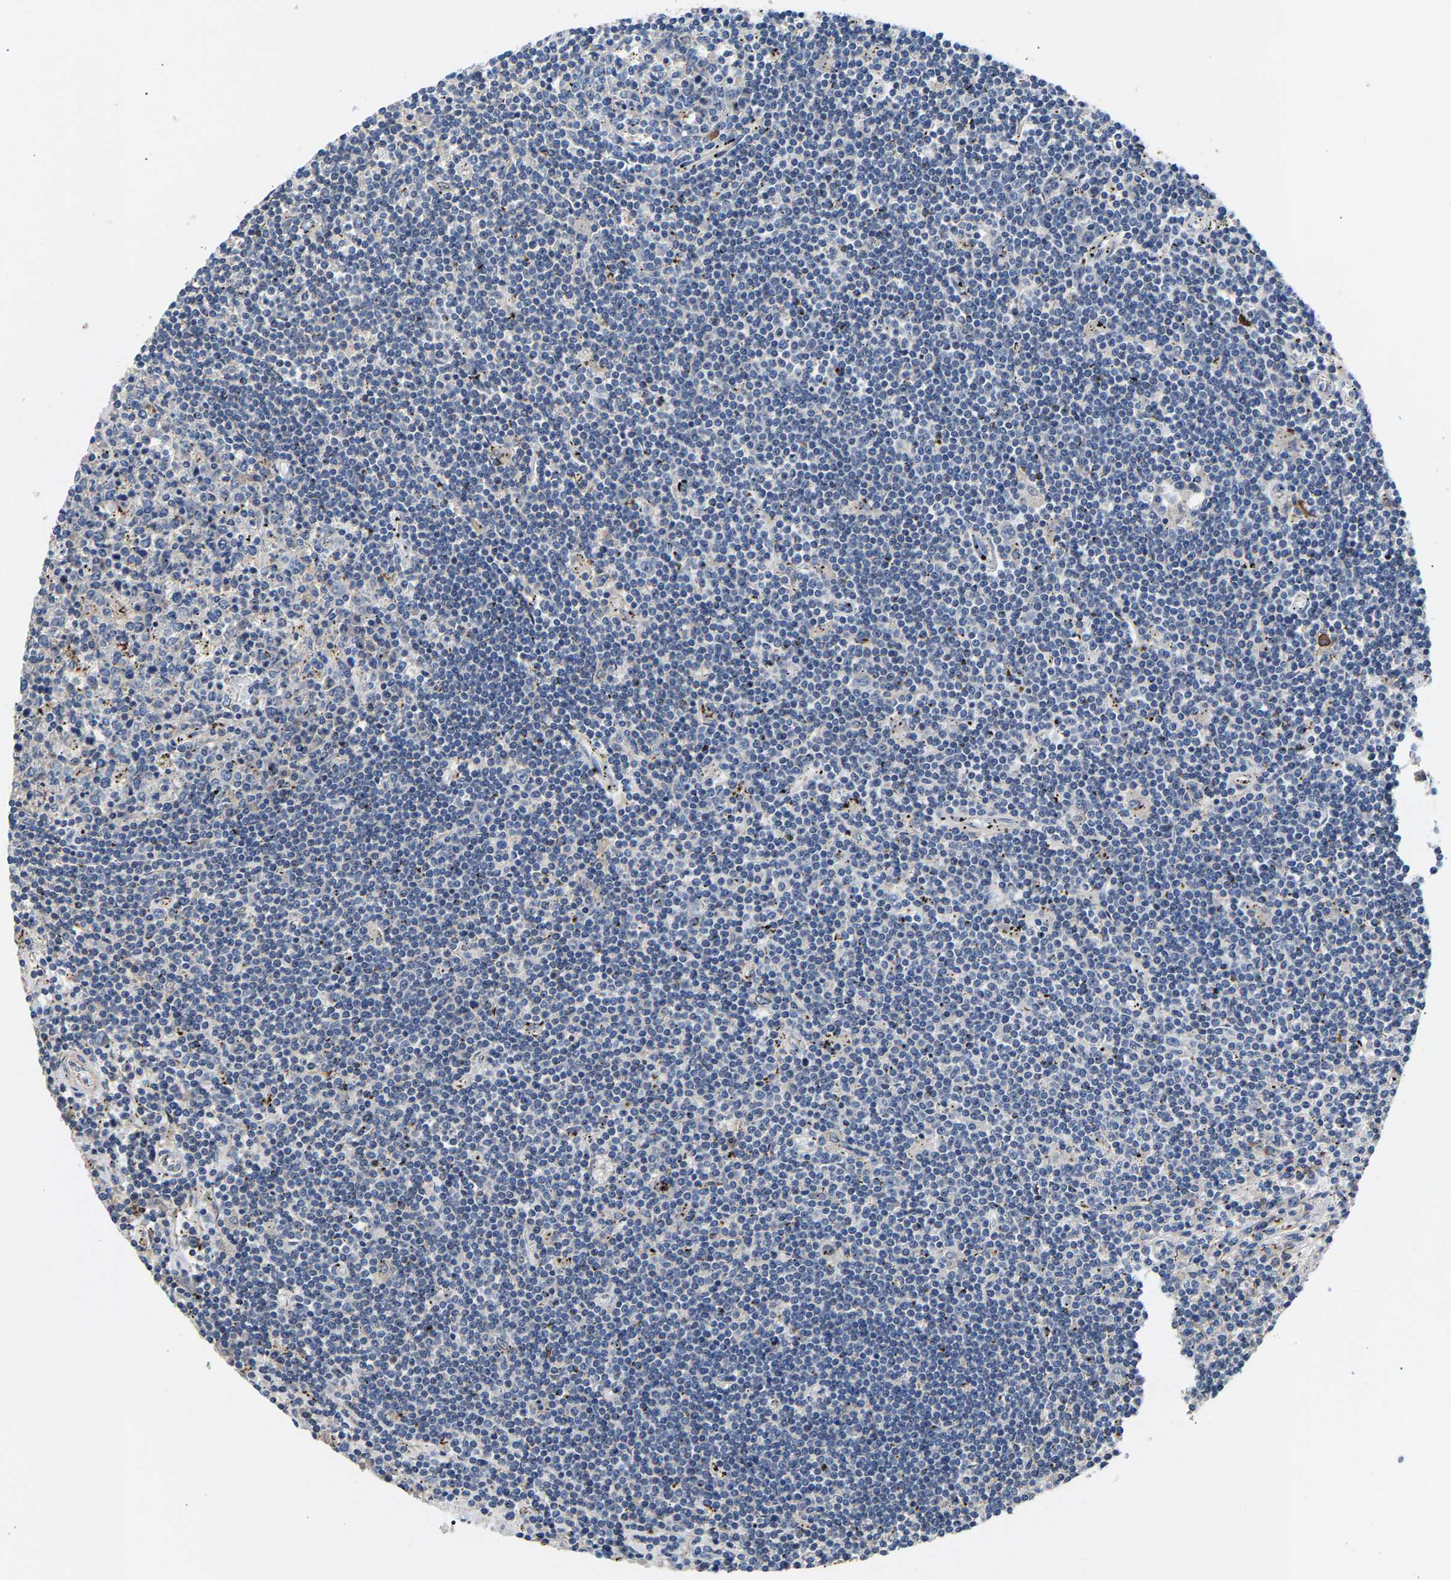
{"staining": {"intensity": "negative", "quantity": "none", "location": "none"}, "tissue": "lymphoma", "cell_type": "Tumor cells", "image_type": "cancer", "snomed": [{"axis": "morphology", "description": "Malignant lymphoma, non-Hodgkin's type, Low grade"}, {"axis": "topography", "description": "Spleen"}], "caption": "DAB immunohistochemical staining of human low-grade malignant lymphoma, non-Hodgkin's type displays no significant expression in tumor cells.", "gene": "CCDC171", "patient": {"sex": "male", "age": 76}}